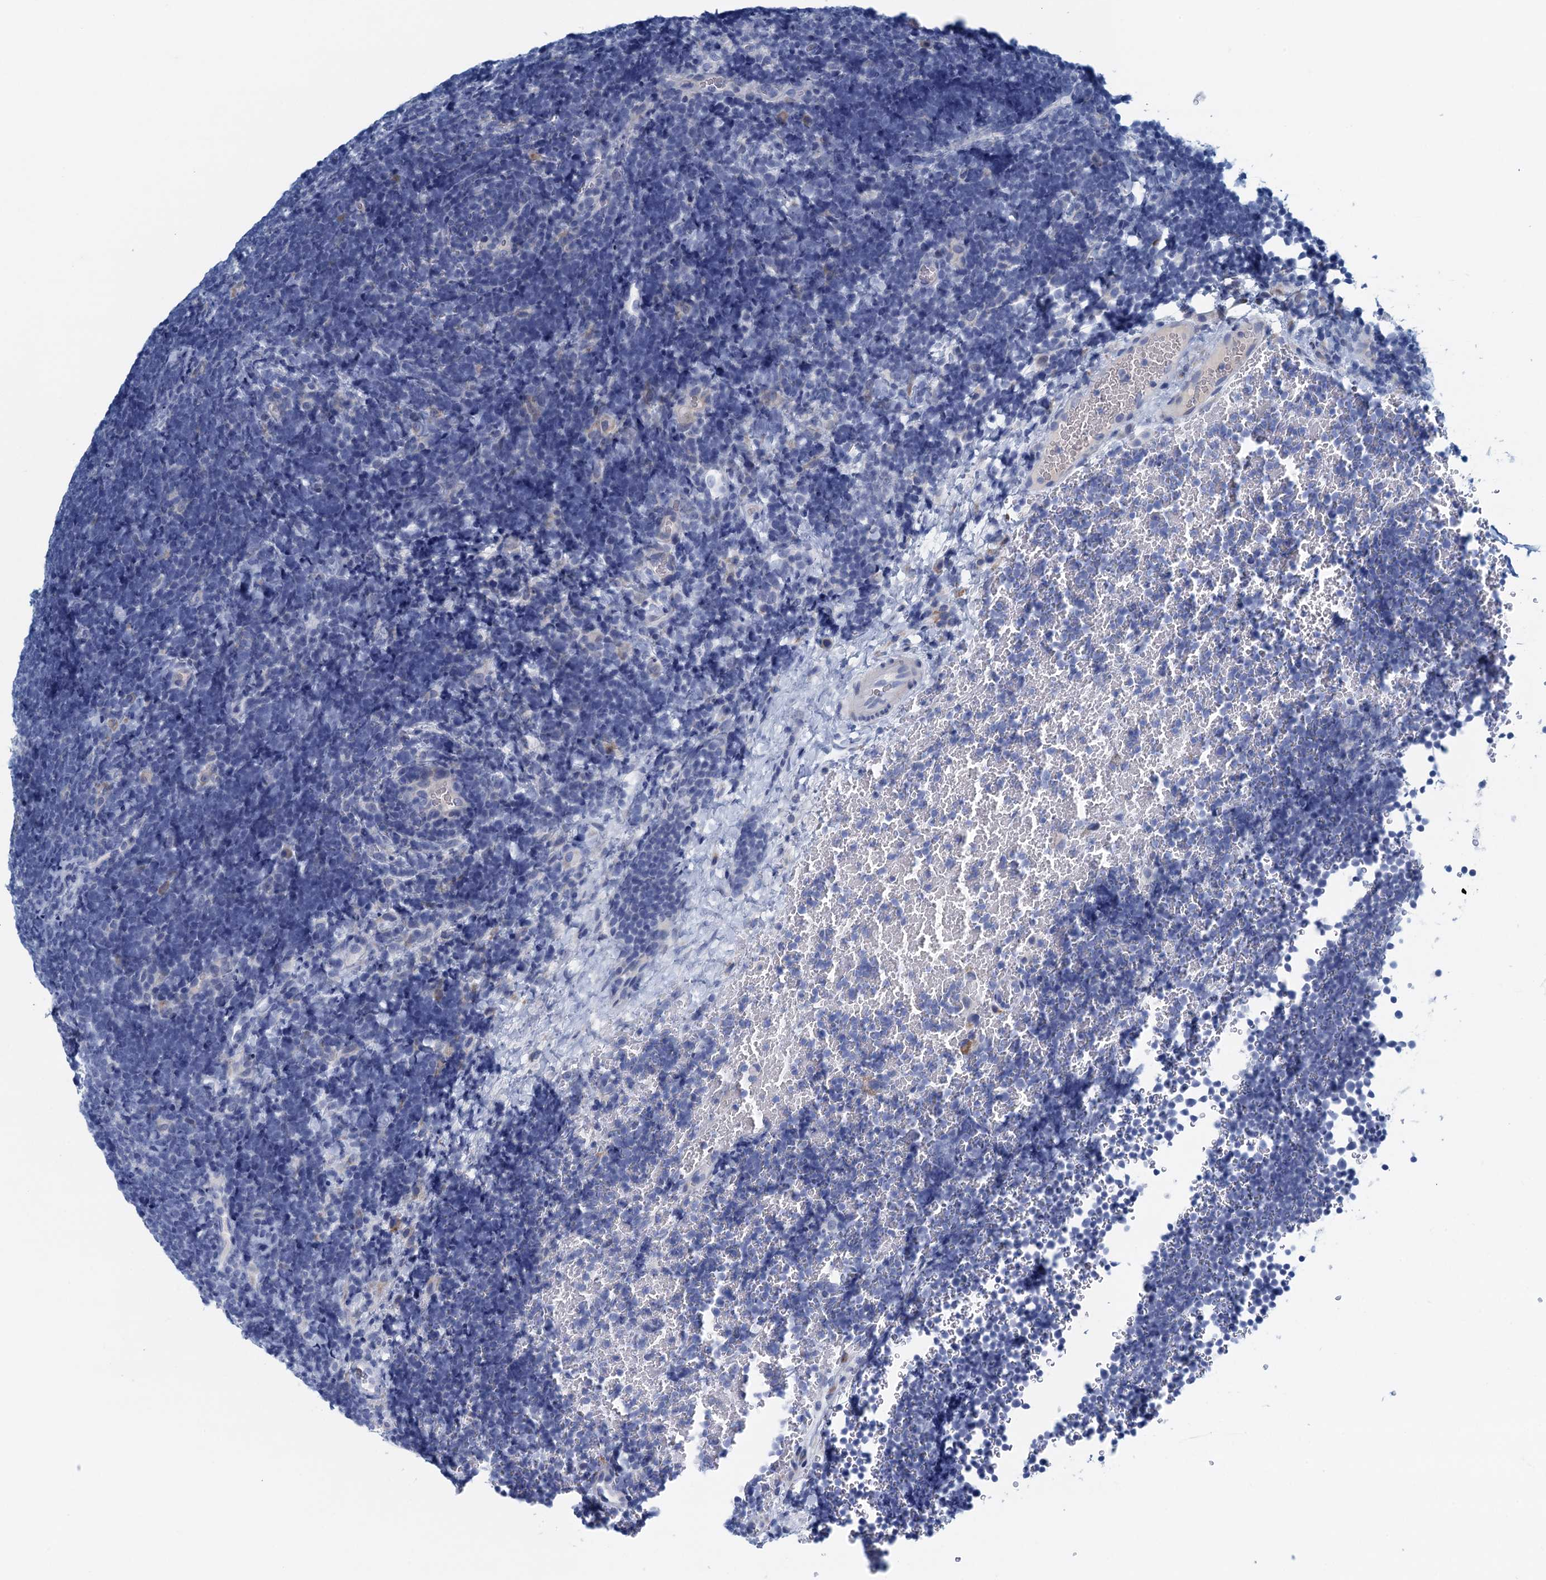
{"staining": {"intensity": "negative", "quantity": "none", "location": "none"}, "tissue": "lymphoma", "cell_type": "Tumor cells", "image_type": "cancer", "snomed": [{"axis": "morphology", "description": "Malignant lymphoma, non-Hodgkin's type, High grade"}, {"axis": "topography", "description": "Lymph node"}], "caption": "Immunohistochemistry image of neoplastic tissue: lymphoma stained with DAB (3,3'-diaminobenzidine) shows no significant protein staining in tumor cells.", "gene": "C10orf88", "patient": {"sex": "male", "age": 13}}